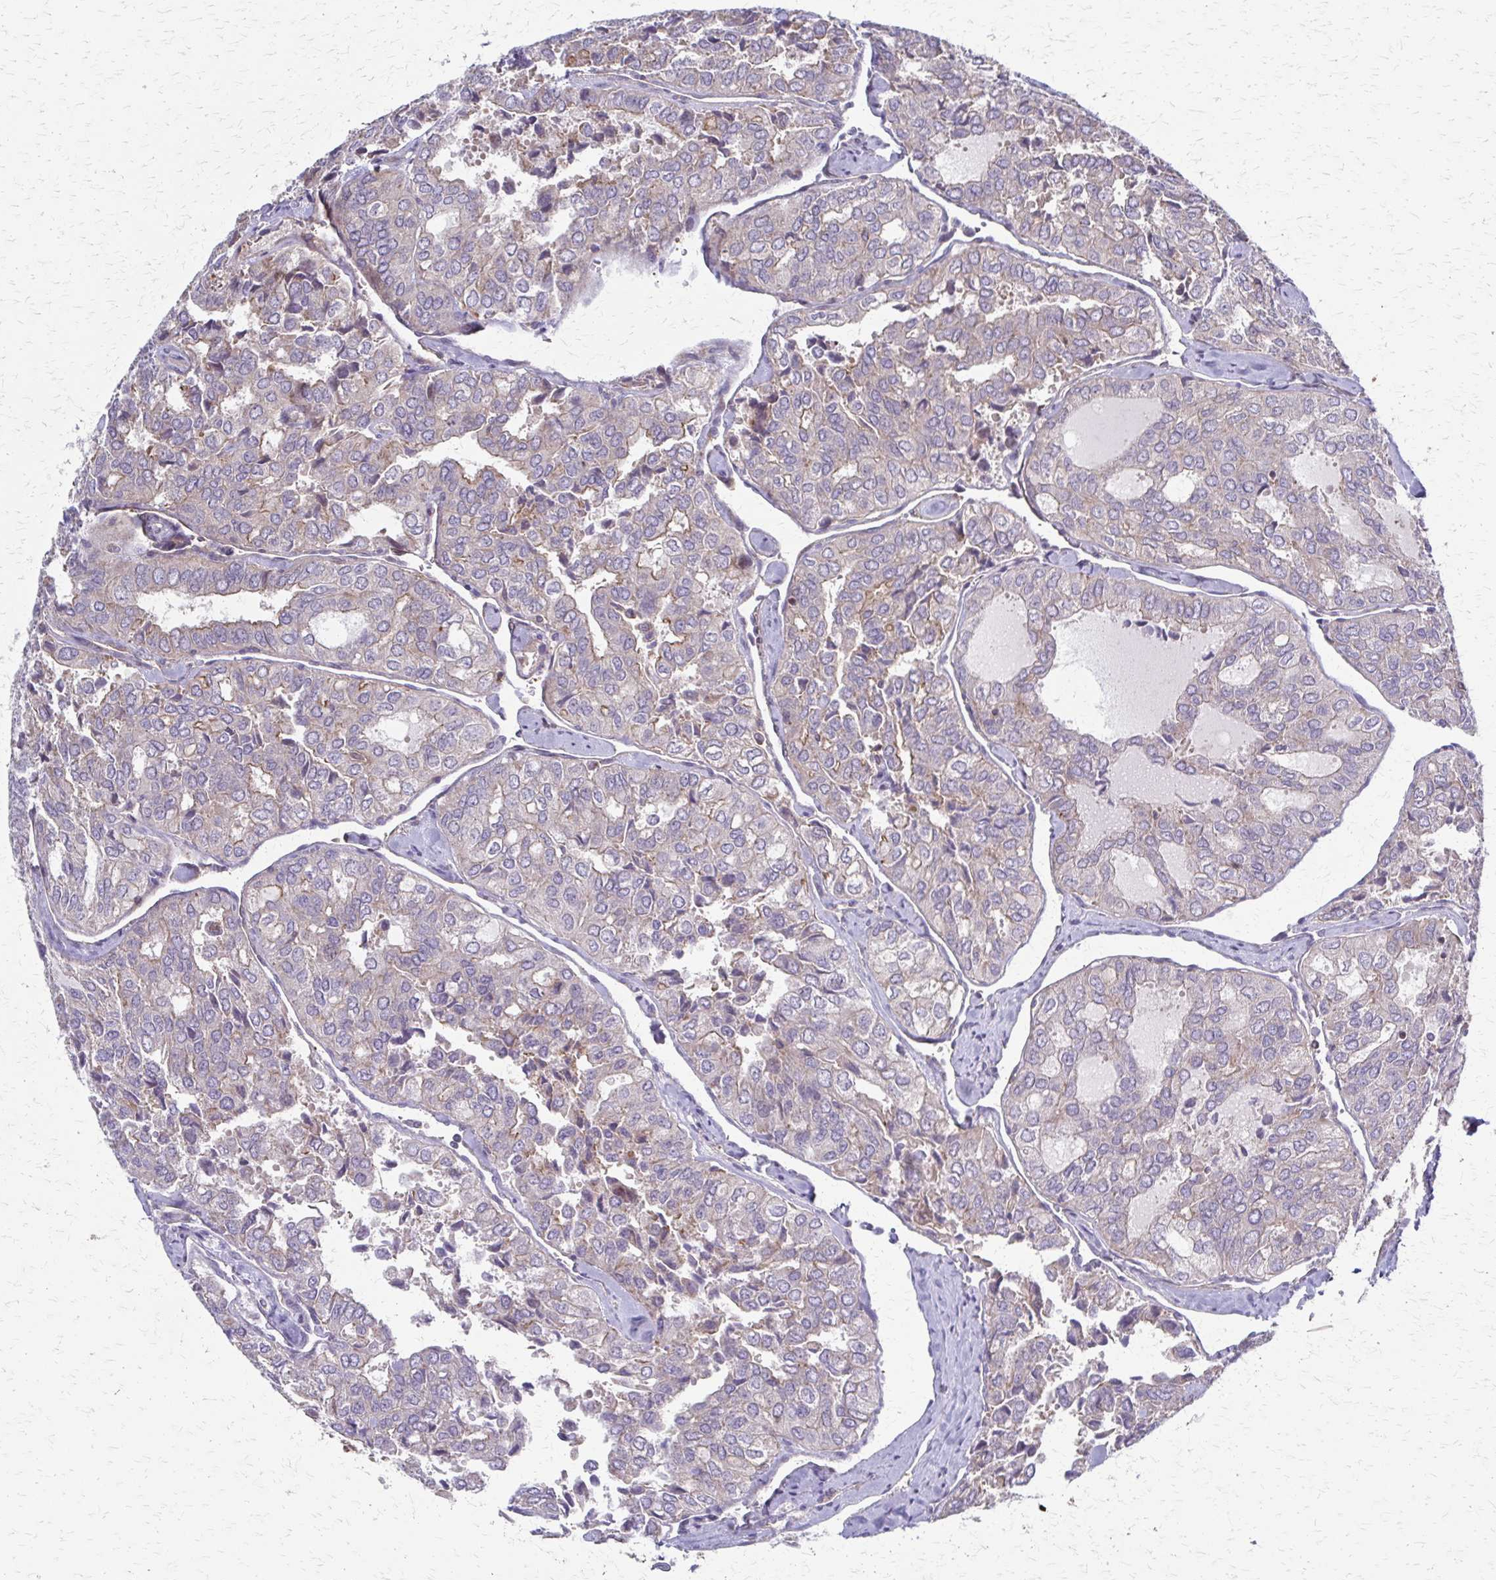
{"staining": {"intensity": "negative", "quantity": "none", "location": "none"}, "tissue": "thyroid cancer", "cell_type": "Tumor cells", "image_type": "cancer", "snomed": [{"axis": "morphology", "description": "Follicular adenoma carcinoma, NOS"}, {"axis": "topography", "description": "Thyroid gland"}], "caption": "This micrograph is of thyroid cancer (follicular adenoma carcinoma) stained with immunohistochemistry (IHC) to label a protein in brown with the nuclei are counter-stained blue. There is no staining in tumor cells.", "gene": "EEF2", "patient": {"sex": "male", "age": 75}}